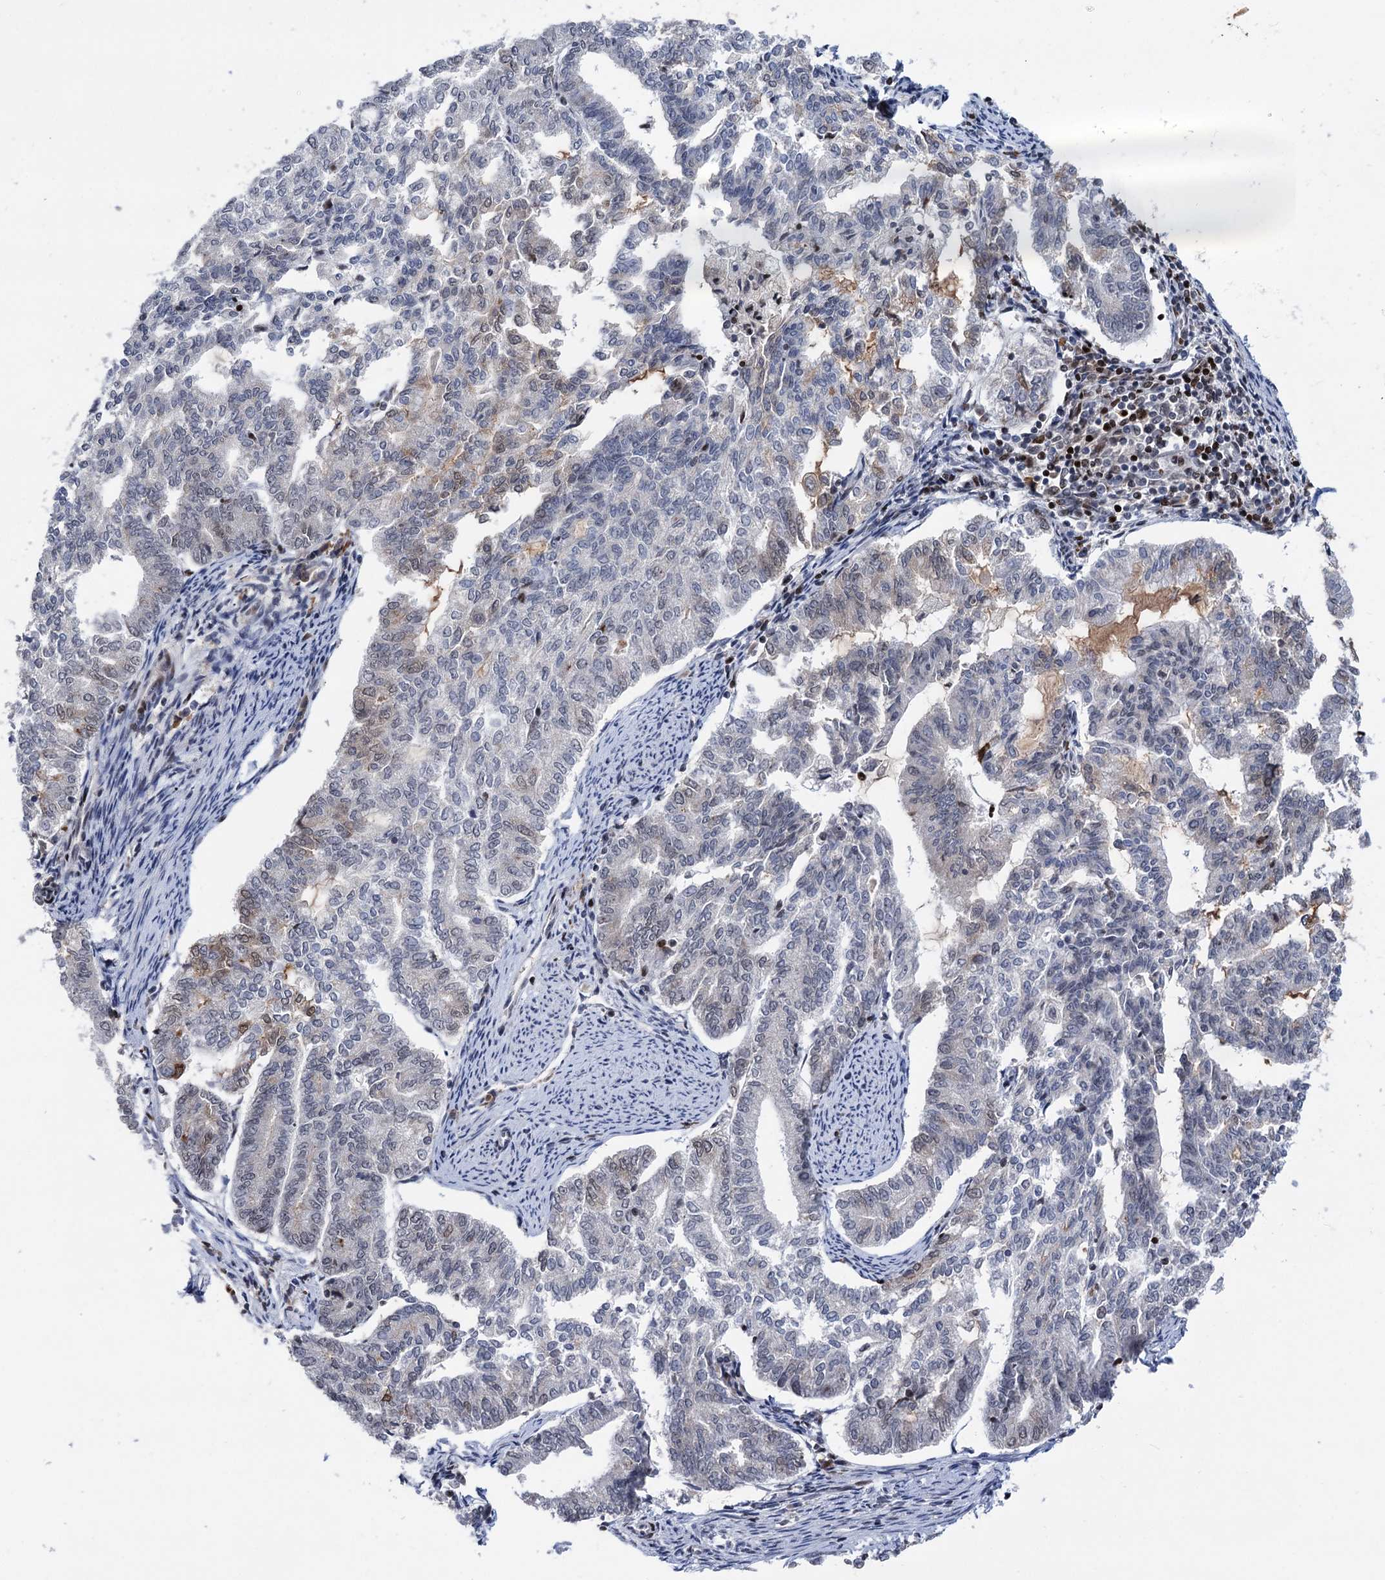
{"staining": {"intensity": "moderate", "quantity": "<25%", "location": "nuclear"}, "tissue": "endometrial cancer", "cell_type": "Tumor cells", "image_type": "cancer", "snomed": [{"axis": "morphology", "description": "Adenocarcinoma, NOS"}, {"axis": "morphology", "description": "Adenocarcinoma, metastatic, NOS"}, {"axis": "topography", "description": "Adipose tissue"}, {"axis": "topography", "description": "Endometrium"}], "caption": "The immunohistochemical stain shows moderate nuclear expression in tumor cells of endometrial cancer tissue. (brown staining indicates protein expression, while blue staining denotes nuclei).", "gene": "ZCCHC10", "patient": {"sex": "female", "age": 67}}